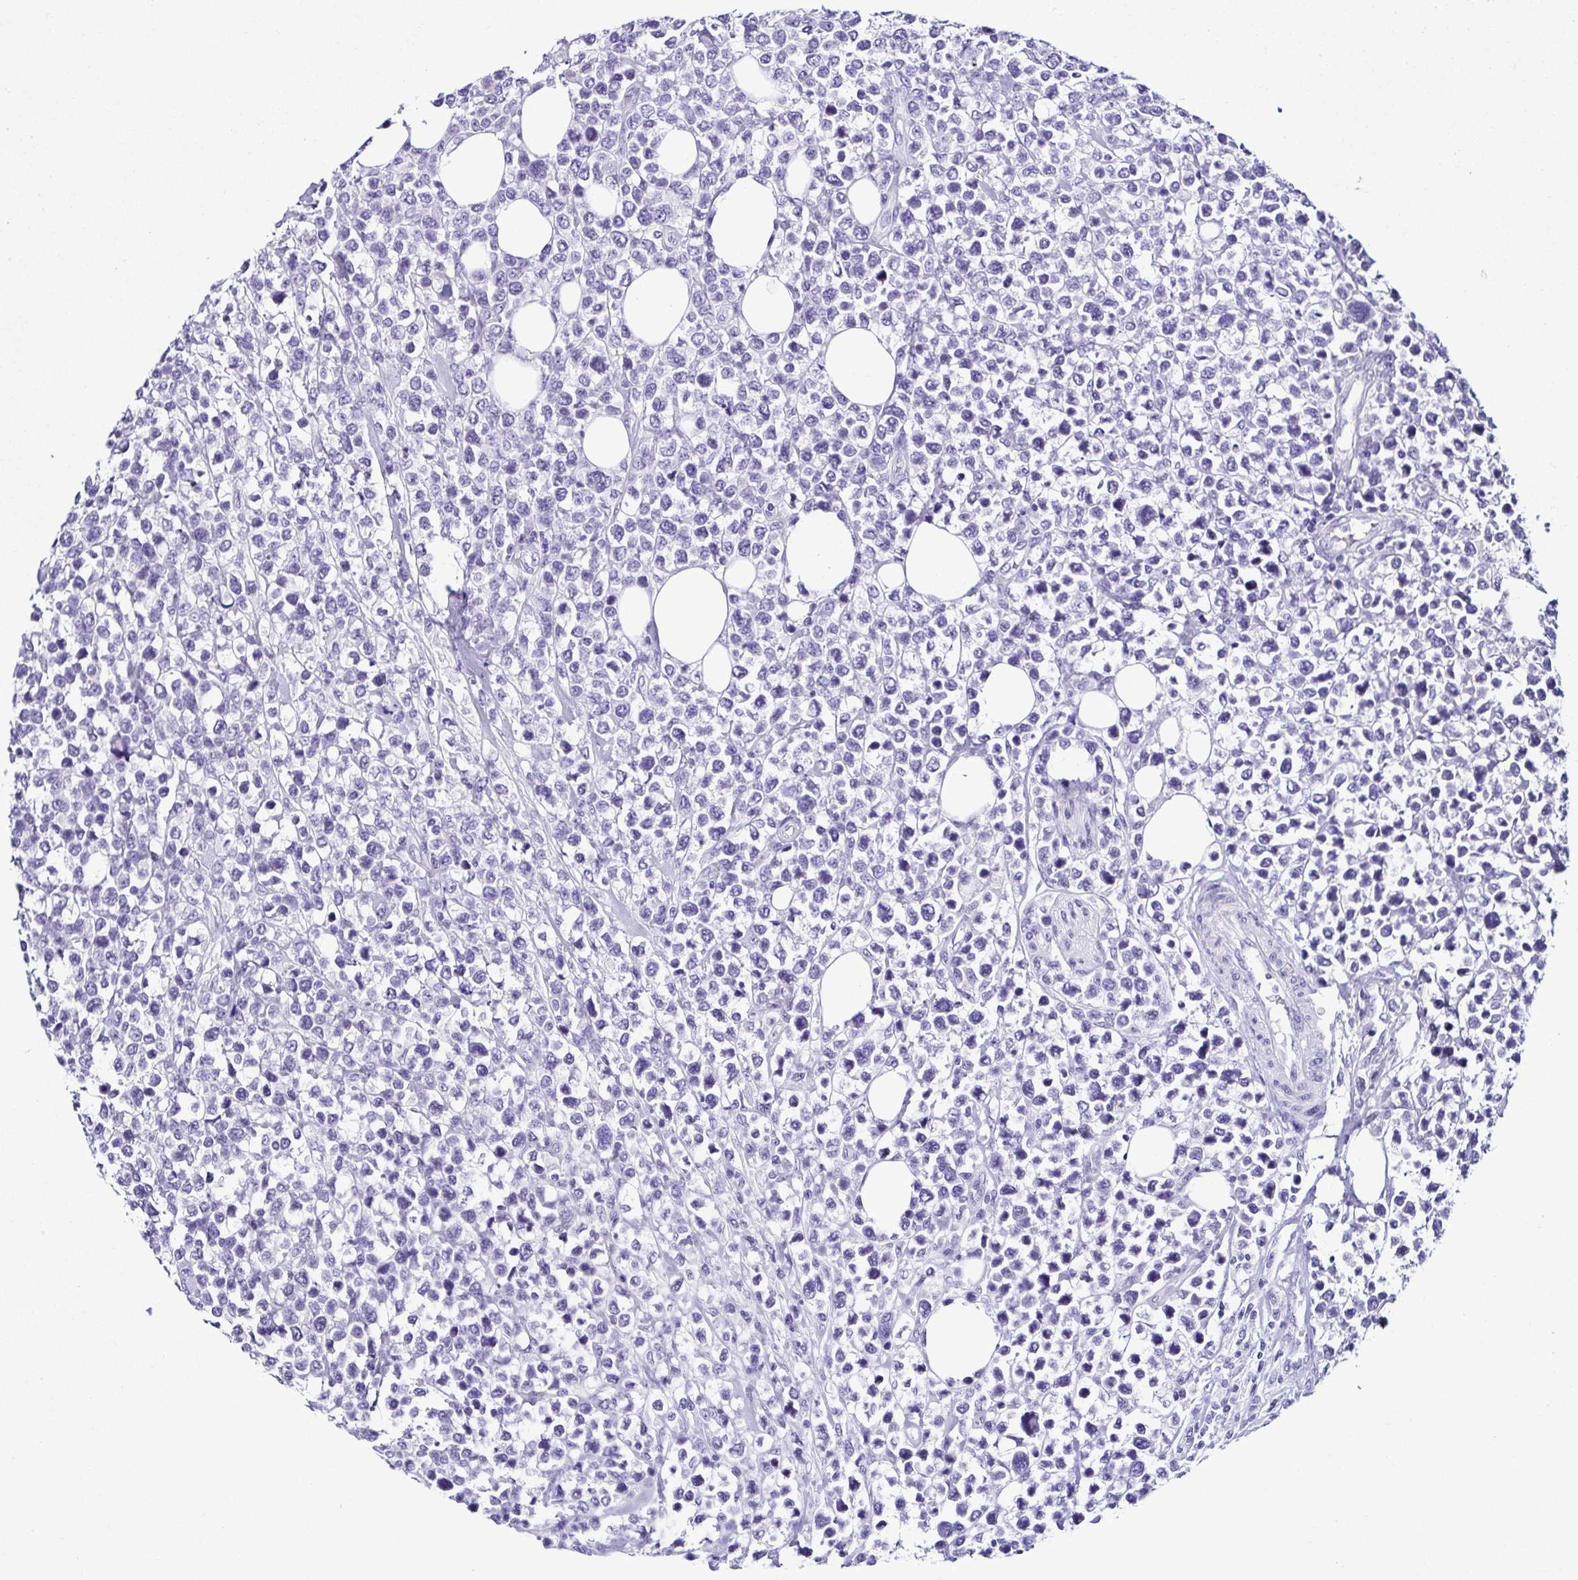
{"staining": {"intensity": "negative", "quantity": "none", "location": "none"}, "tissue": "lymphoma", "cell_type": "Tumor cells", "image_type": "cancer", "snomed": [{"axis": "morphology", "description": "Malignant lymphoma, non-Hodgkin's type, High grade"}, {"axis": "topography", "description": "Soft tissue"}], "caption": "There is no significant positivity in tumor cells of high-grade malignant lymphoma, non-Hodgkin's type.", "gene": "SRL", "patient": {"sex": "female", "age": 56}}